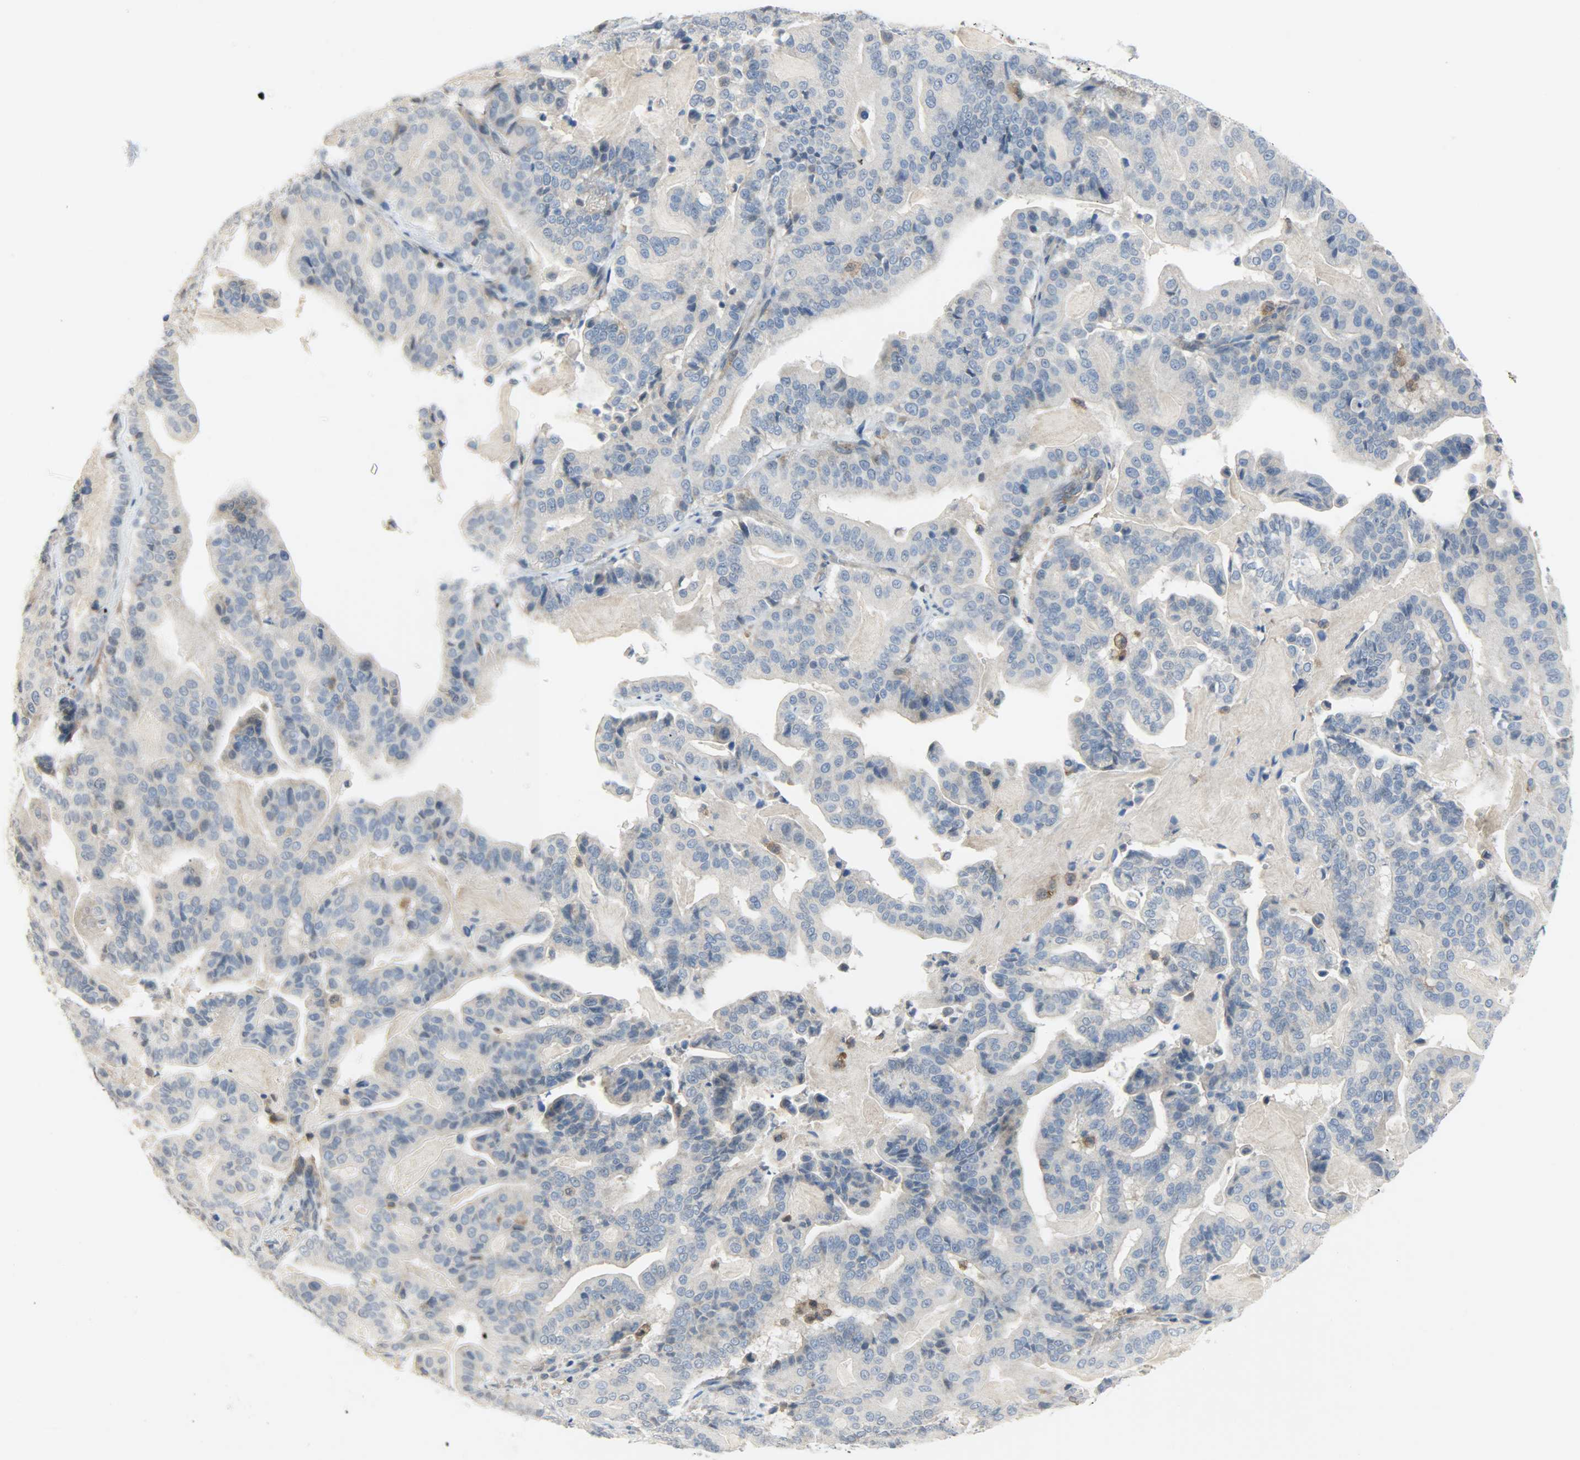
{"staining": {"intensity": "weak", "quantity": "25%-75%", "location": "cytoplasmic/membranous"}, "tissue": "pancreatic cancer", "cell_type": "Tumor cells", "image_type": "cancer", "snomed": [{"axis": "morphology", "description": "Adenocarcinoma, NOS"}, {"axis": "topography", "description": "Pancreas"}], "caption": "DAB (3,3'-diaminobenzidine) immunohistochemical staining of human pancreatic adenocarcinoma shows weak cytoplasmic/membranous protein positivity in approximately 25%-75% of tumor cells. (Brightfield microscopy of DAB IHC at high magnification).", "gene": "TRIM21", "patient": {"sex": "male", "age": 63}}